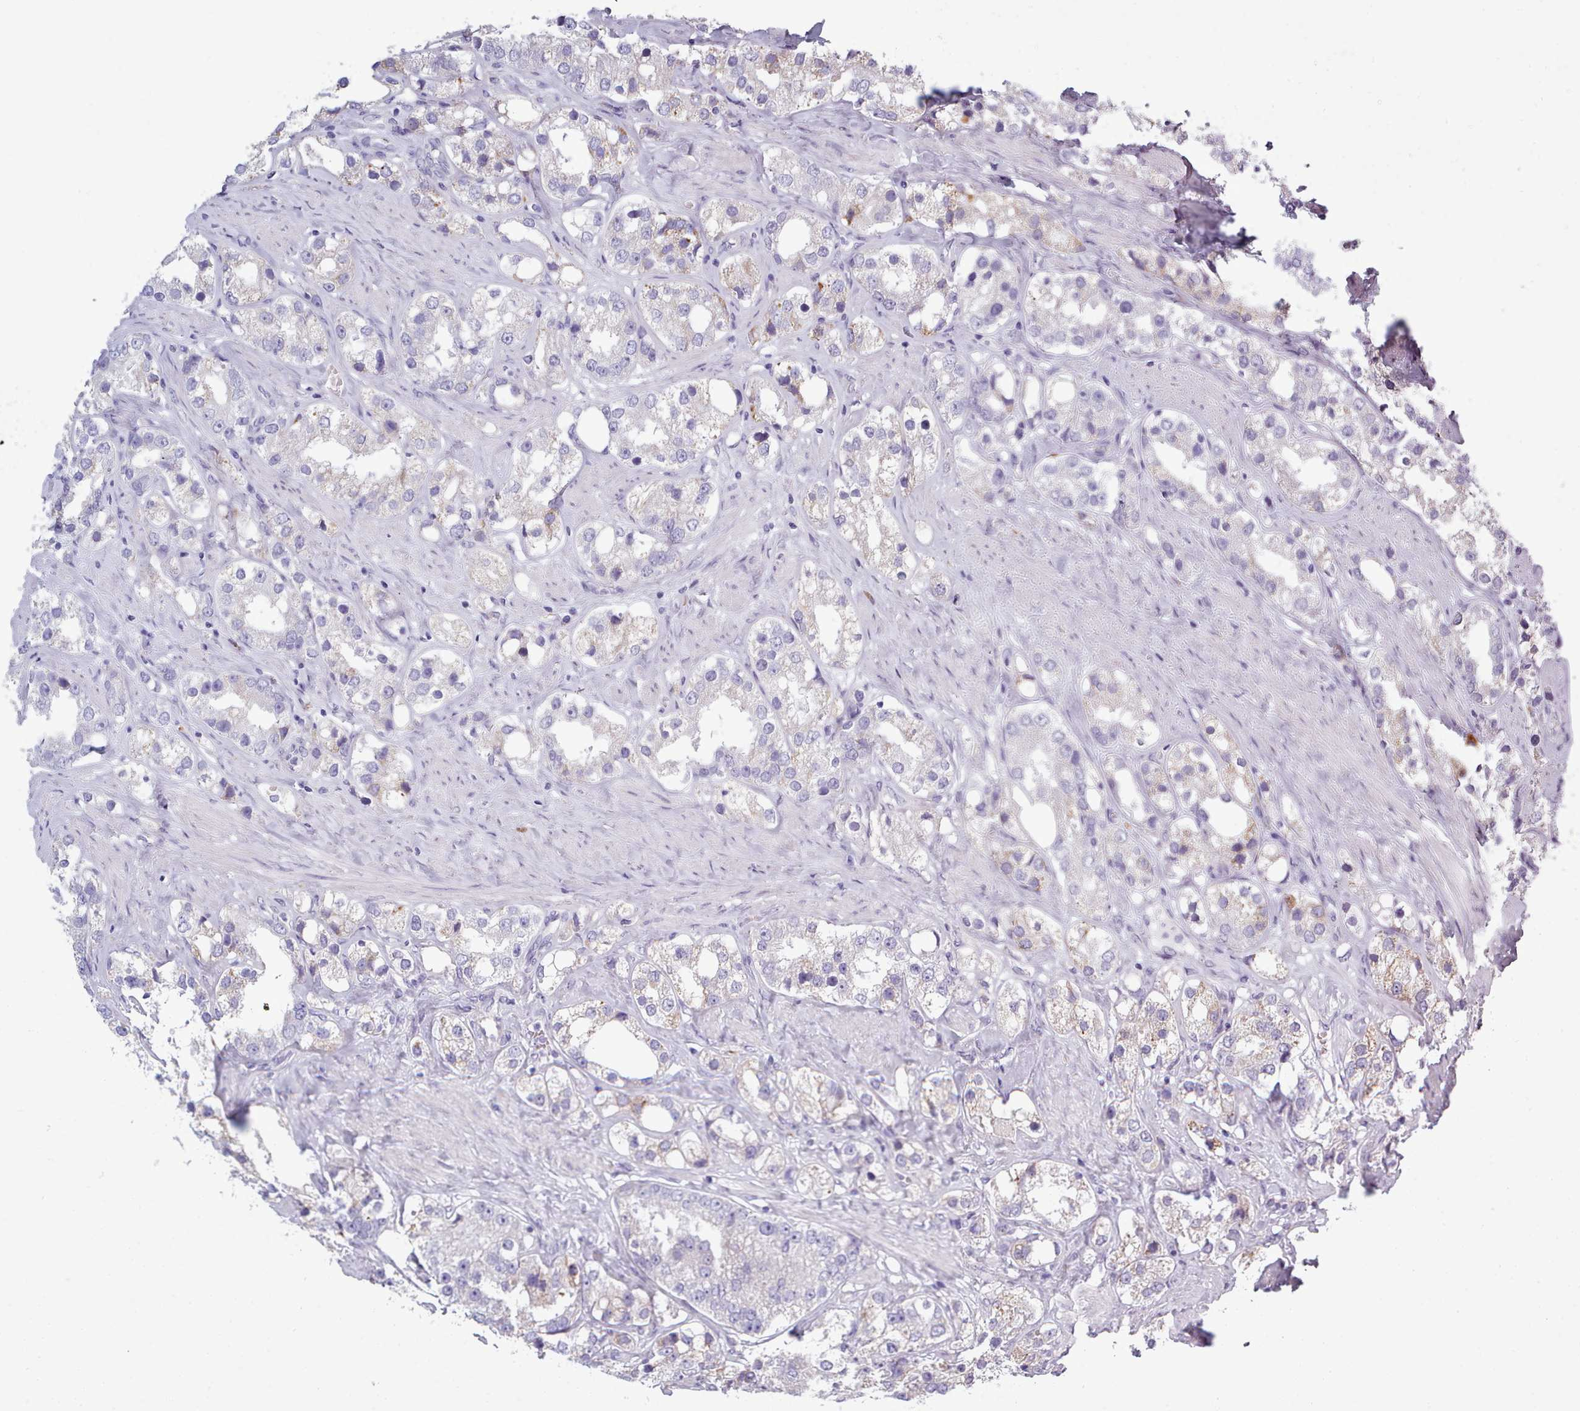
{"staining": {"intensity": "negative", "quantity": "none", "location": "none"}, "tissue": "prostate cancer", "cell_type": "Tumor cells", "image_type": "cancer", "snomed": [{"axis": "morphology", "description": "Adenocarcinoma, NOS"}, {"axis": "topography", "description": "Prostate"}], "caption": "The immunohistochemistry photomicrograph has no significant staining in tumor cells of prostate adenocarcinoma tissue.", "gene": "XKR8", "patient": {"sex": "male", "age": 79}}